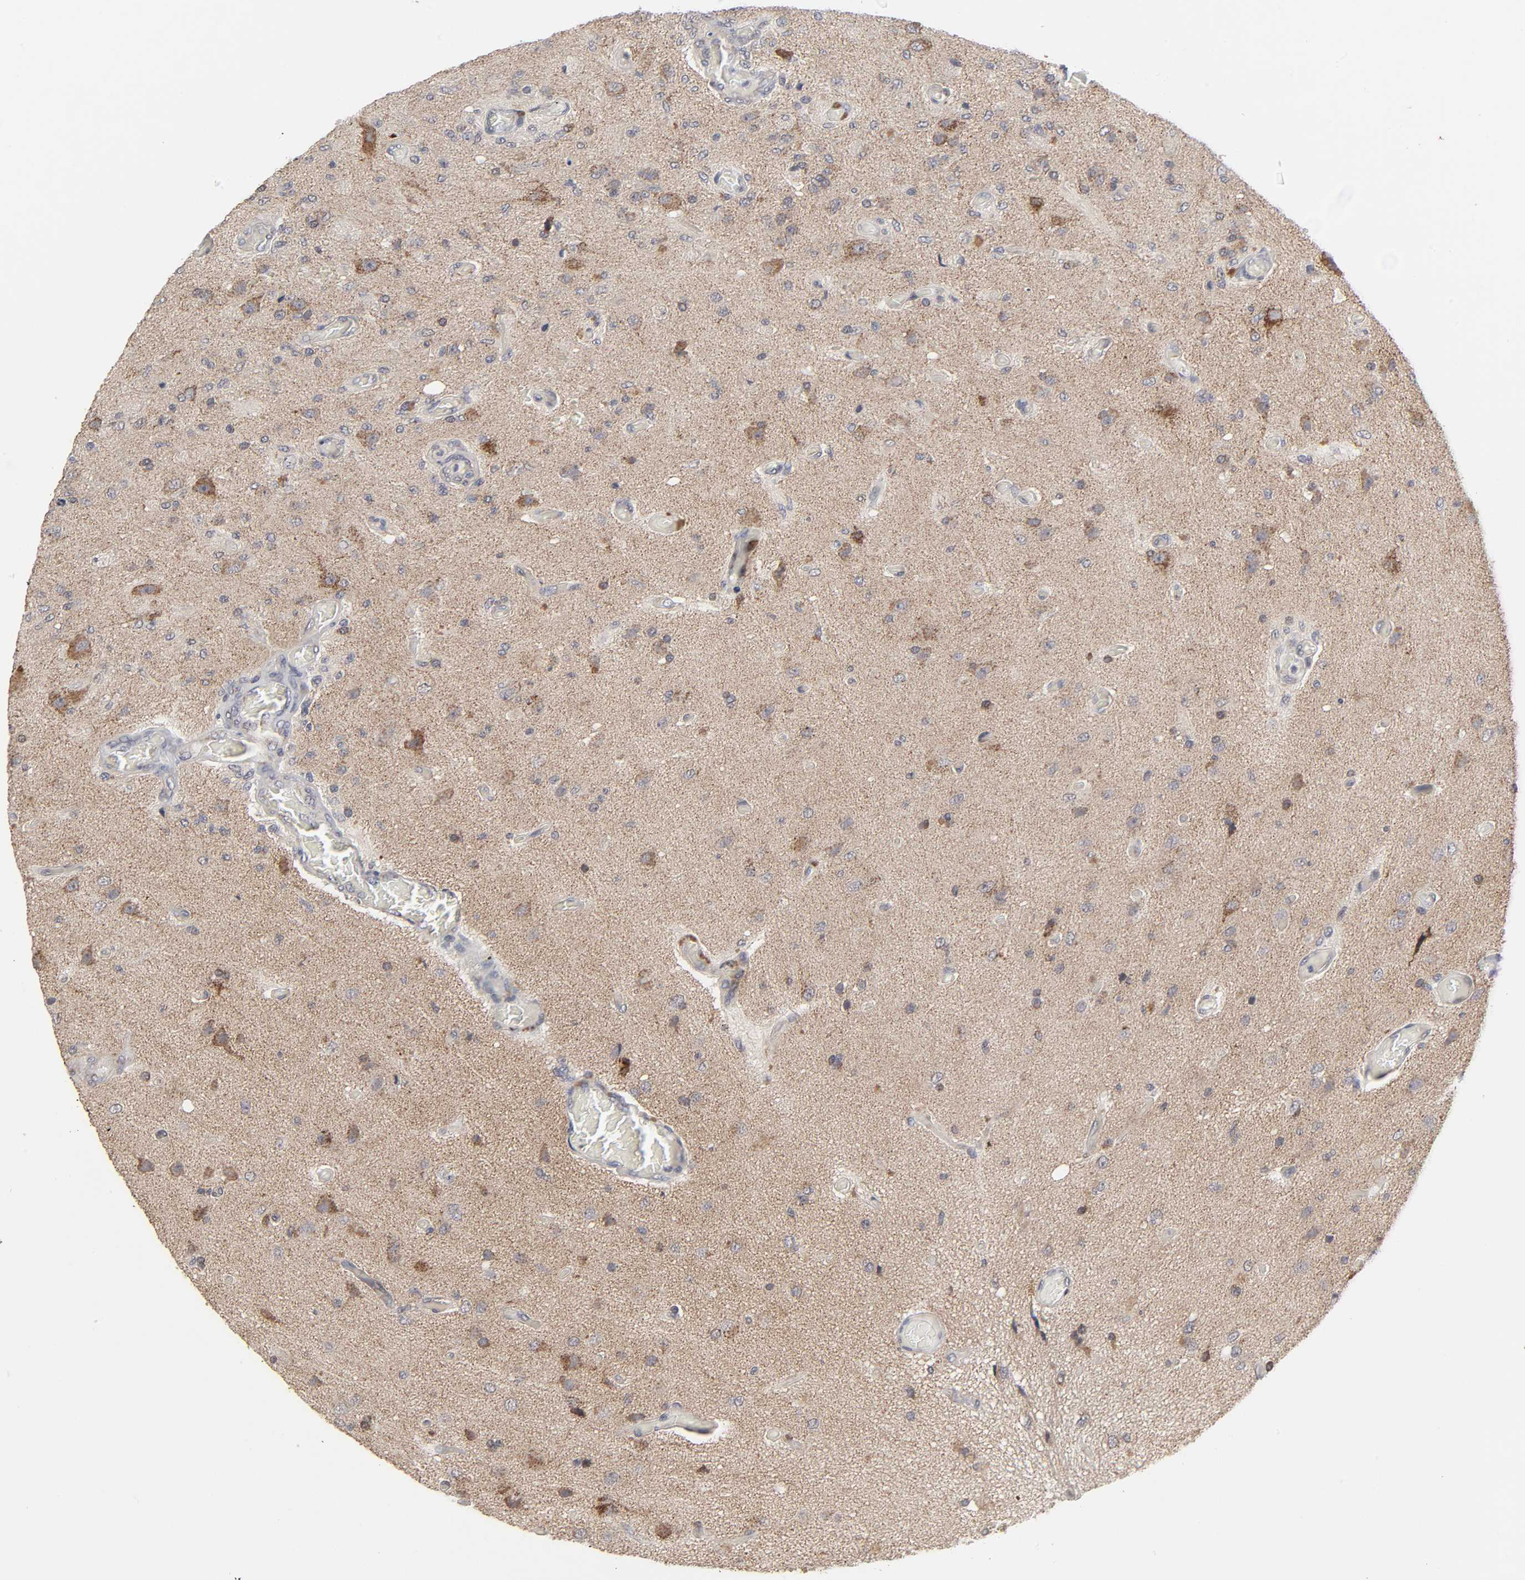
{"staining": {"intensity": "moderate", "quantity": "25%-75%", "location": "cytoplasmic/membranous"}, "tissue": "glioma", "cell_type": "Tumor cells", "image_type": "cancer", "snomed": [{"axis": "morphology", "description": "Normal tissue, NOS"}, {"axis": "morphology", "description": "Glioma, malignant, High grade"}, {"axis": "topography", "description": "Cerebral cortex"}], "caption": "An image of human glioma stained for a protein exhibits moderate cytoplasmic/membranous brown staining in tumor cells.", "gene": "AUH", "patient": {"sex": "male", "age": 77}}